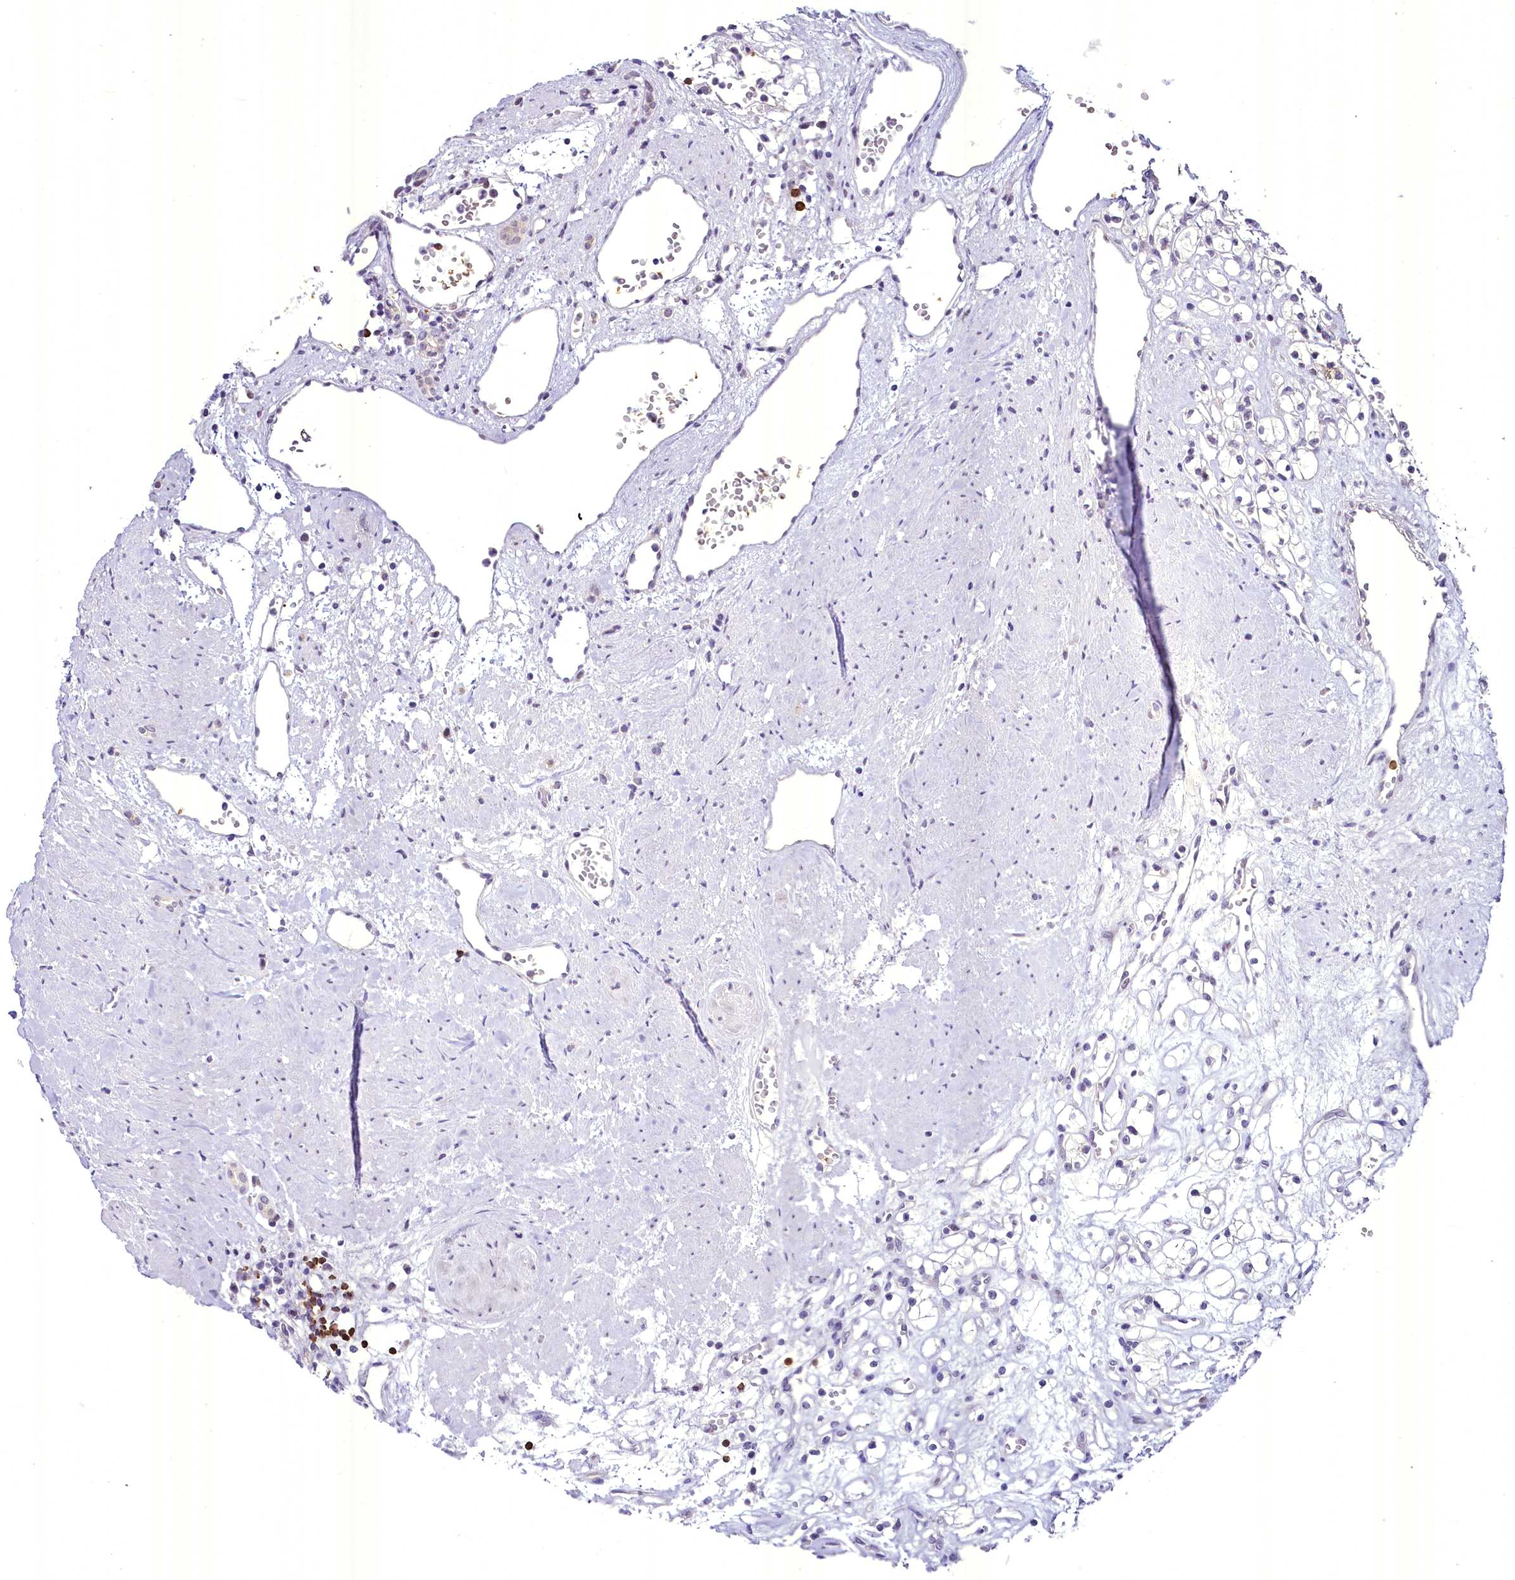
{"staining": {"intensity": "negative", "quantity": "none", "location": "none"}, "tissue": "renal cancer", "cell_type": "Tumor cells", "image_type": "cancer", "snomed": [{"axis": "morphology", "description": "Adenocarcinoma, NOS"}, {"axis": "topography", "description": "Kidney"}], "caption": "The image demonstrates no staining of tumor cells in renal cancer (adenocarcinoma).", "gene": "BANK1", "patient": {"sex": "female", "age": 59}}